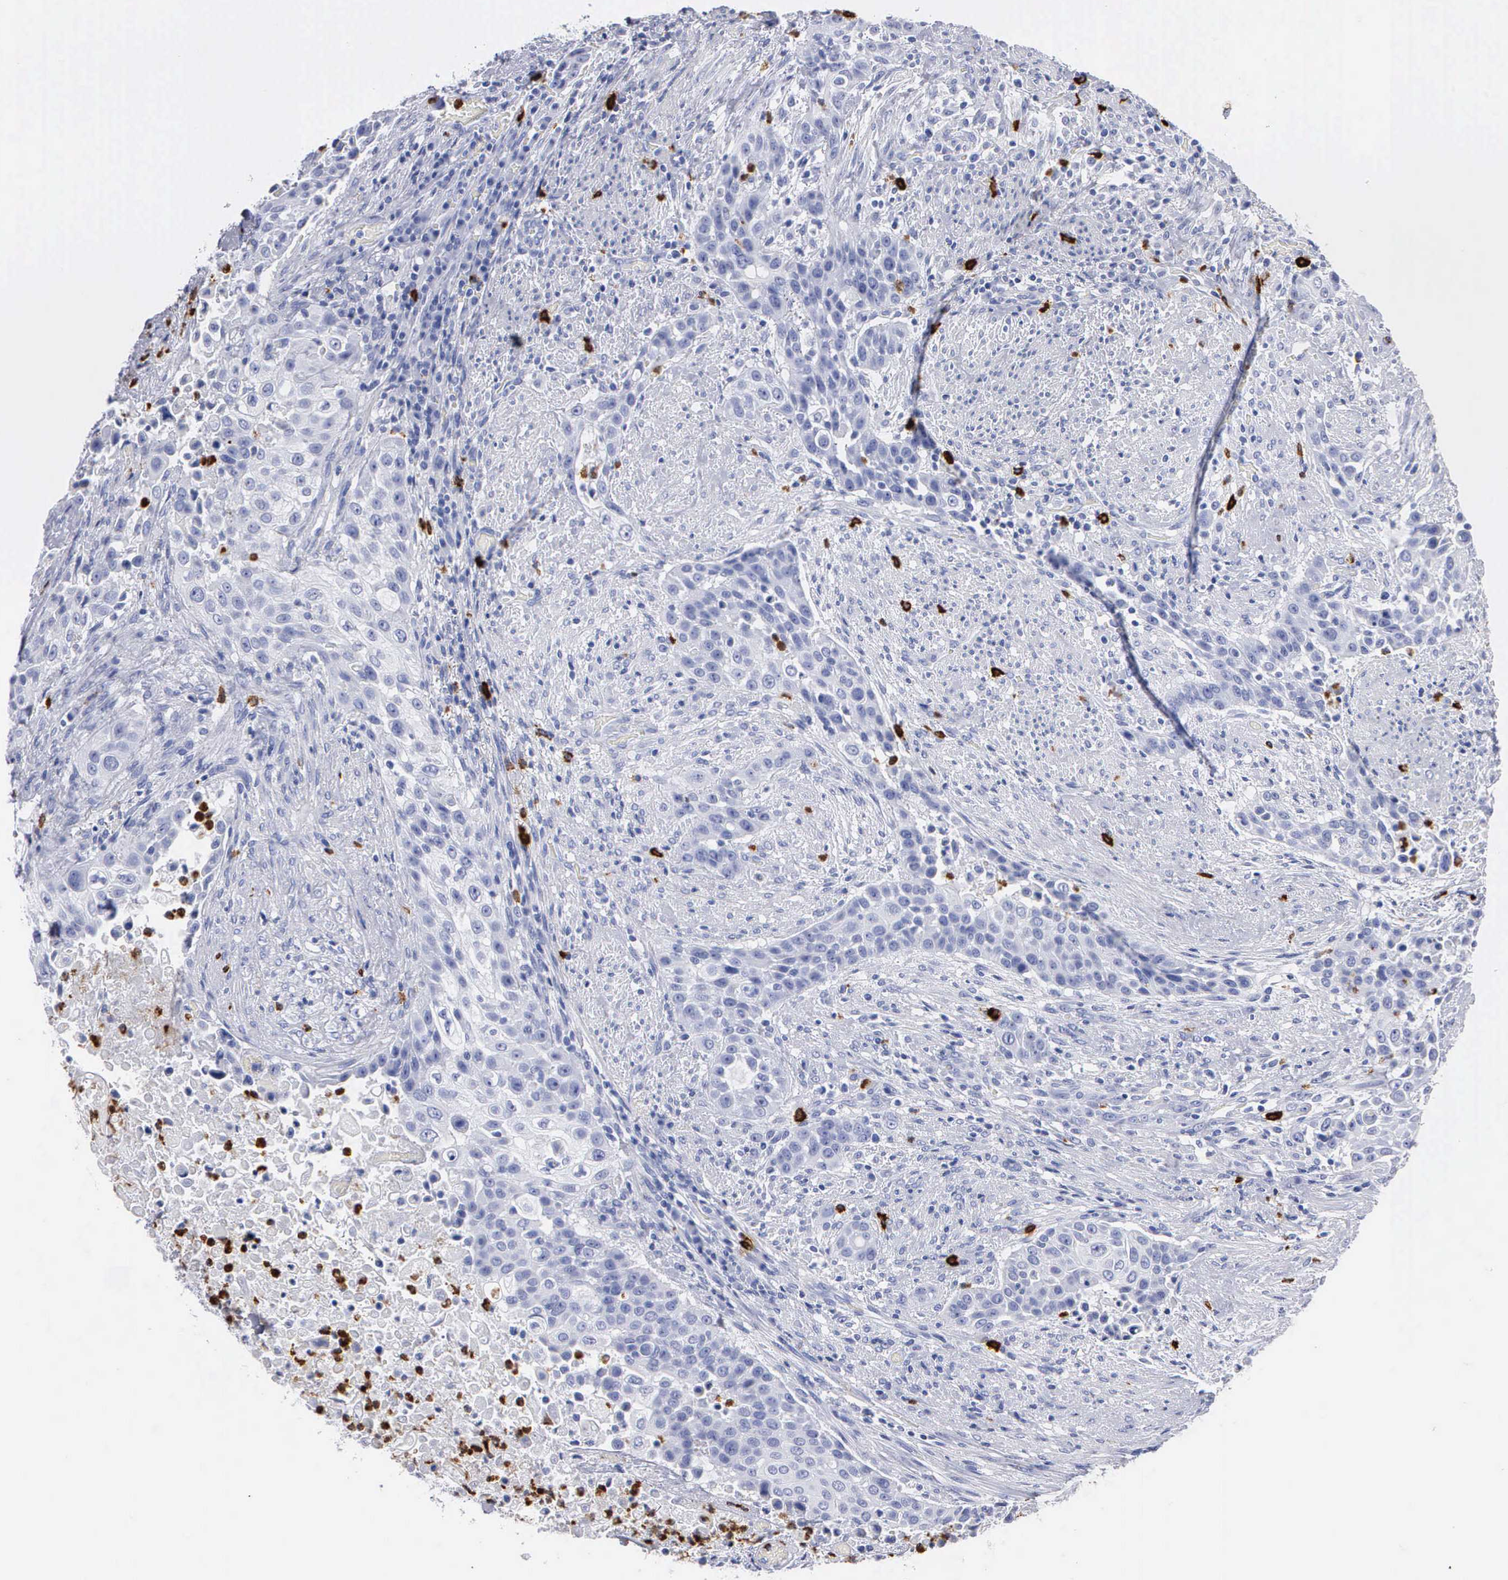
{"staining": {"intensity": "negative", "quantity": "none", "location": "none"}, "tissue": "urothelial cancer", "cell_type": "Tumor cells", "image_type": "cancer", "snomed": [{"axis": "morphology", "description": "Urothelial carcinoma, High grade"}, {"axis": "topography", "description": "Urinary bladder"}], "caption": "Tumor cells show no significant staining in high-grade urothelial carcinoma. The staining is performed using DAB (3,3'-diaminobenzidine) brown chromogen with nuclei counter-stained in using hematoxylin.", "gene": "CTSG", "patient": {"sex": "male", "age": 74}}